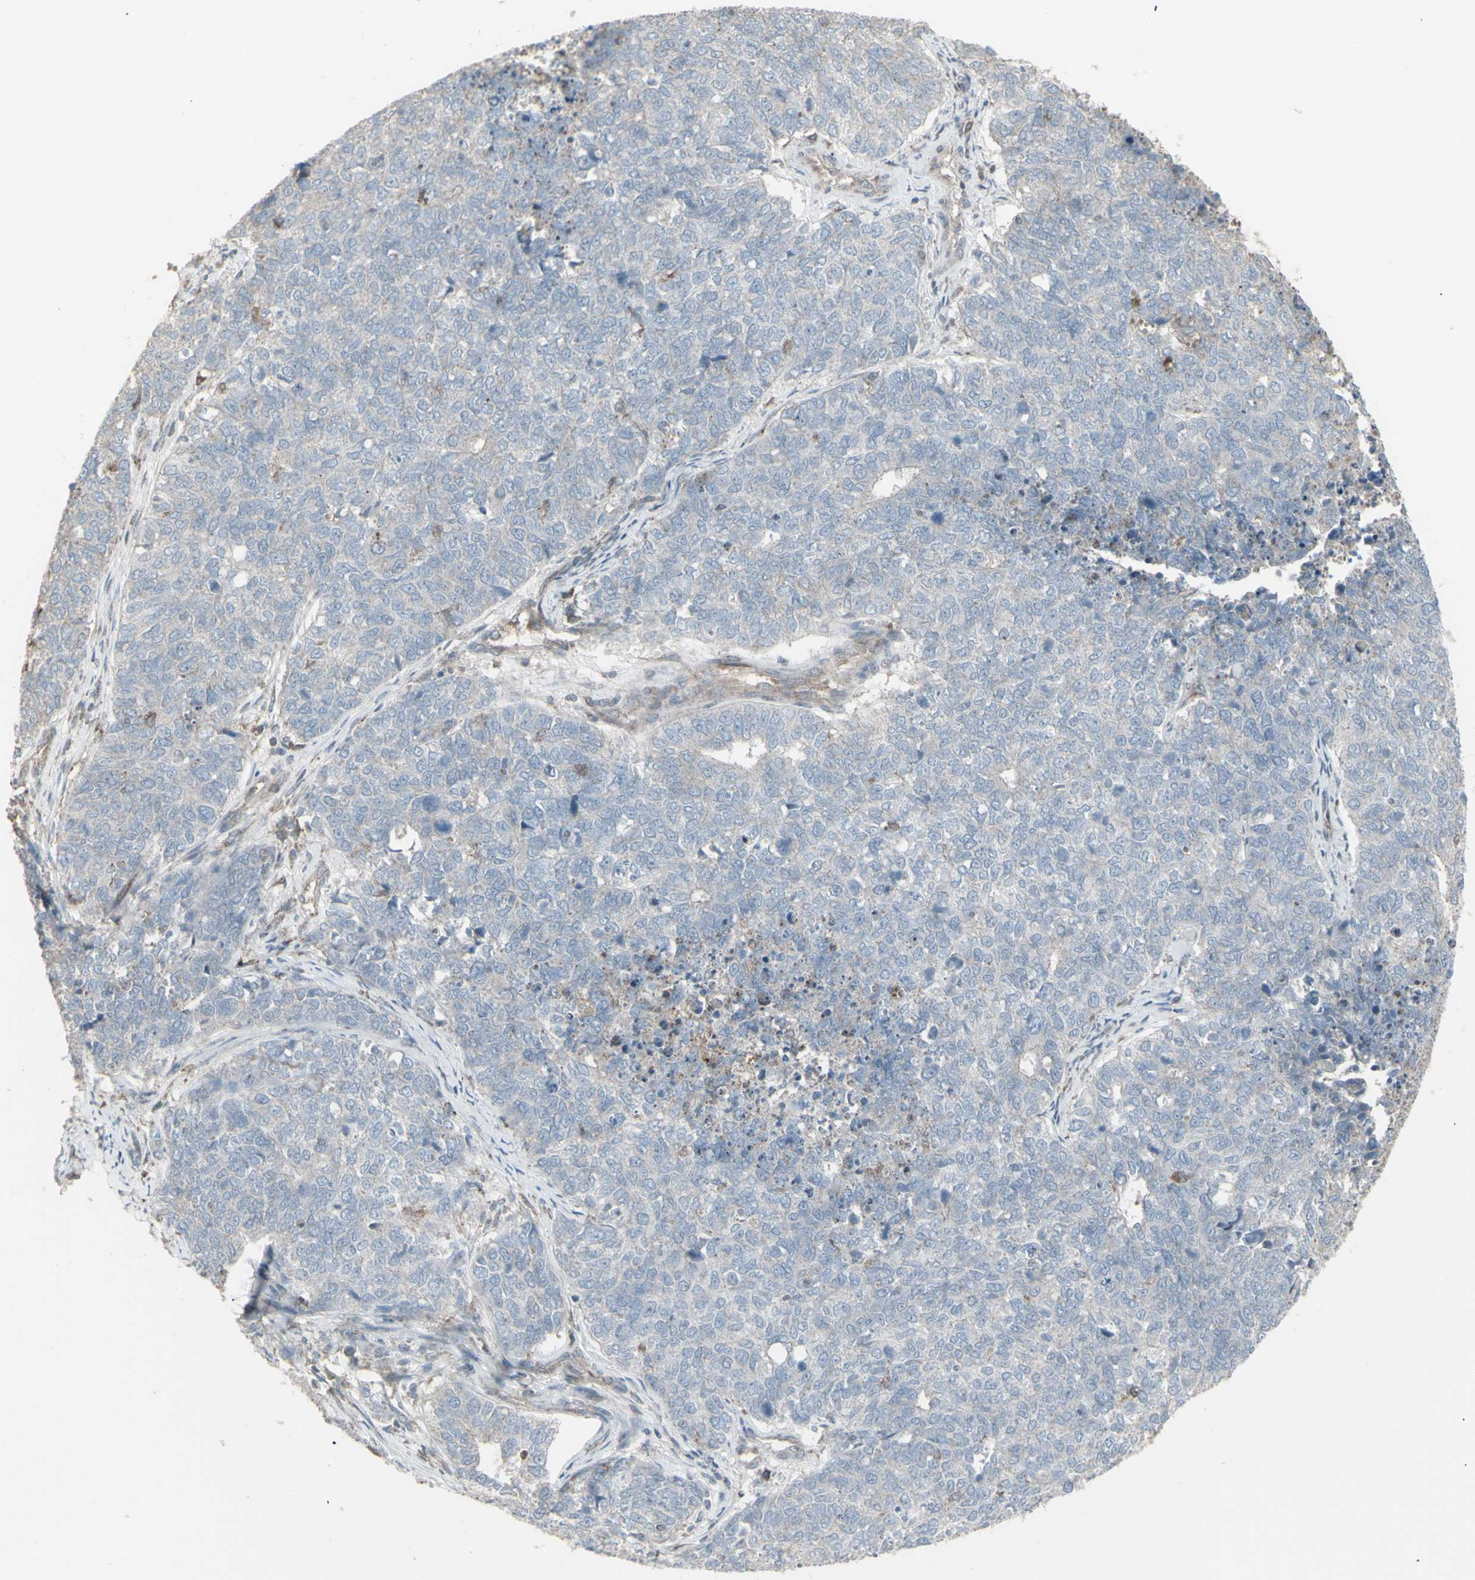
{"staining": {"intensity": "negative", "quantity": "none", "location": "none"}, "tissue": "cervical cancer", "cell_type": "Tumor cells", "image_type": "cancer", "snomed": [{"axis": "morphology", "description": "Squamous cell carcinoma, NOS"}, {"axis": "topography", "description": "Cervix"}], "caption": "High power microscopy micrograph of an immunohistochemistry (IHC) histopathology image of cervical cancer, revealing no significant staining in tumor cells.", "gene": "RNASEL", "patient": {"sex": "female", "age": 63}}